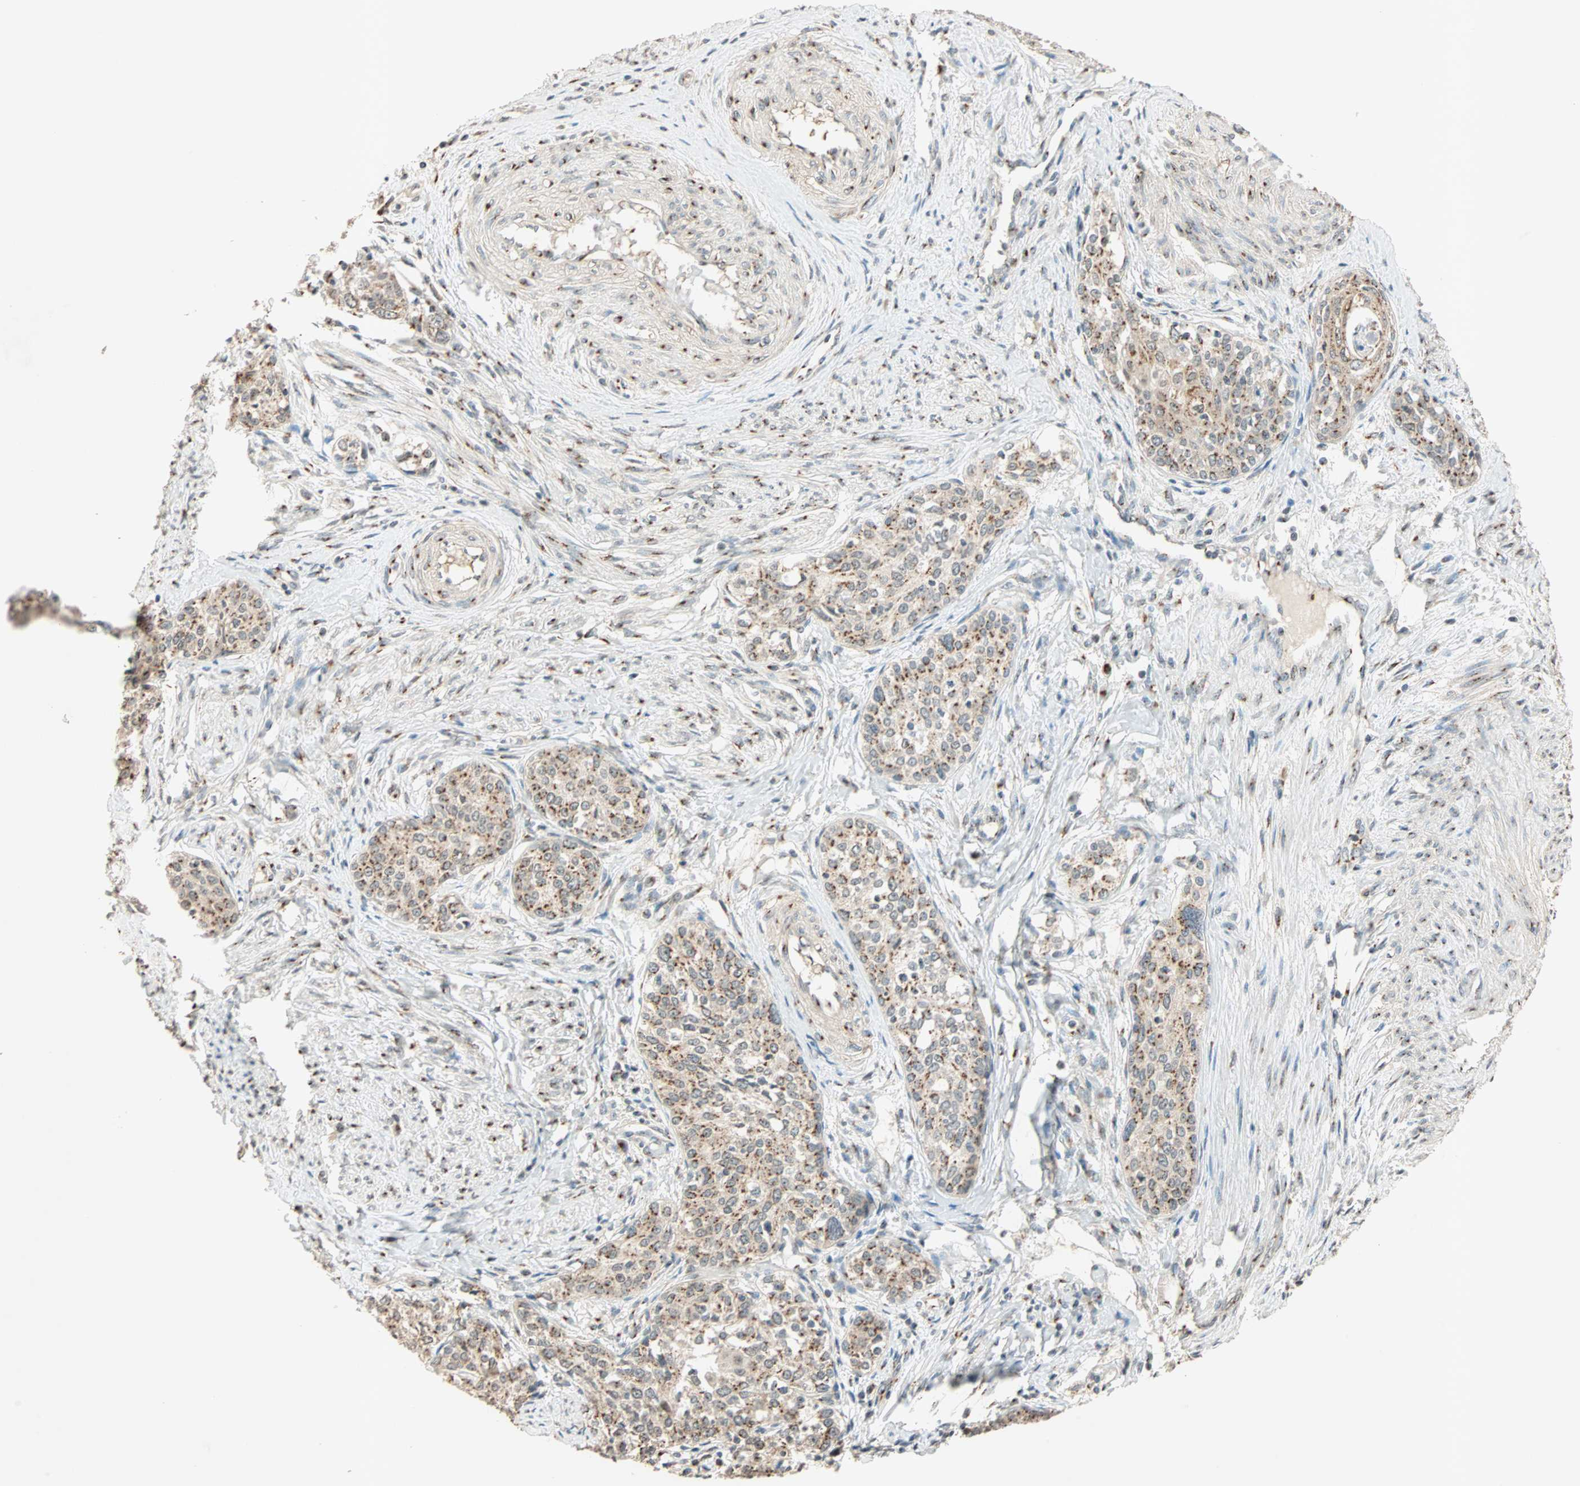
{"staining": {"intensity": "weak", "quantity": "25%-75%", "location": "cytoplasmic/membranous"}, "tissue": "cervical cancer", "cell_type": "Tumor cells", "image_type": "cancer", "snomed": [{"axis": "morphology", "description": "Squamous cell carcinoma, NOS"}, {"axis": "morphology", "description": "Adenocarcinoma, NOS"}, {"axis": "topography", "description": "Cervix"}], "caption": "A low amount of weak cytoplasmic/membranous staining is seen in approximately 25%-75% of tumor cells in cervical squamous cell carcinoma tissue.", "gene": "PRDM2", "patient": {"sex": "female", "age": 52}}